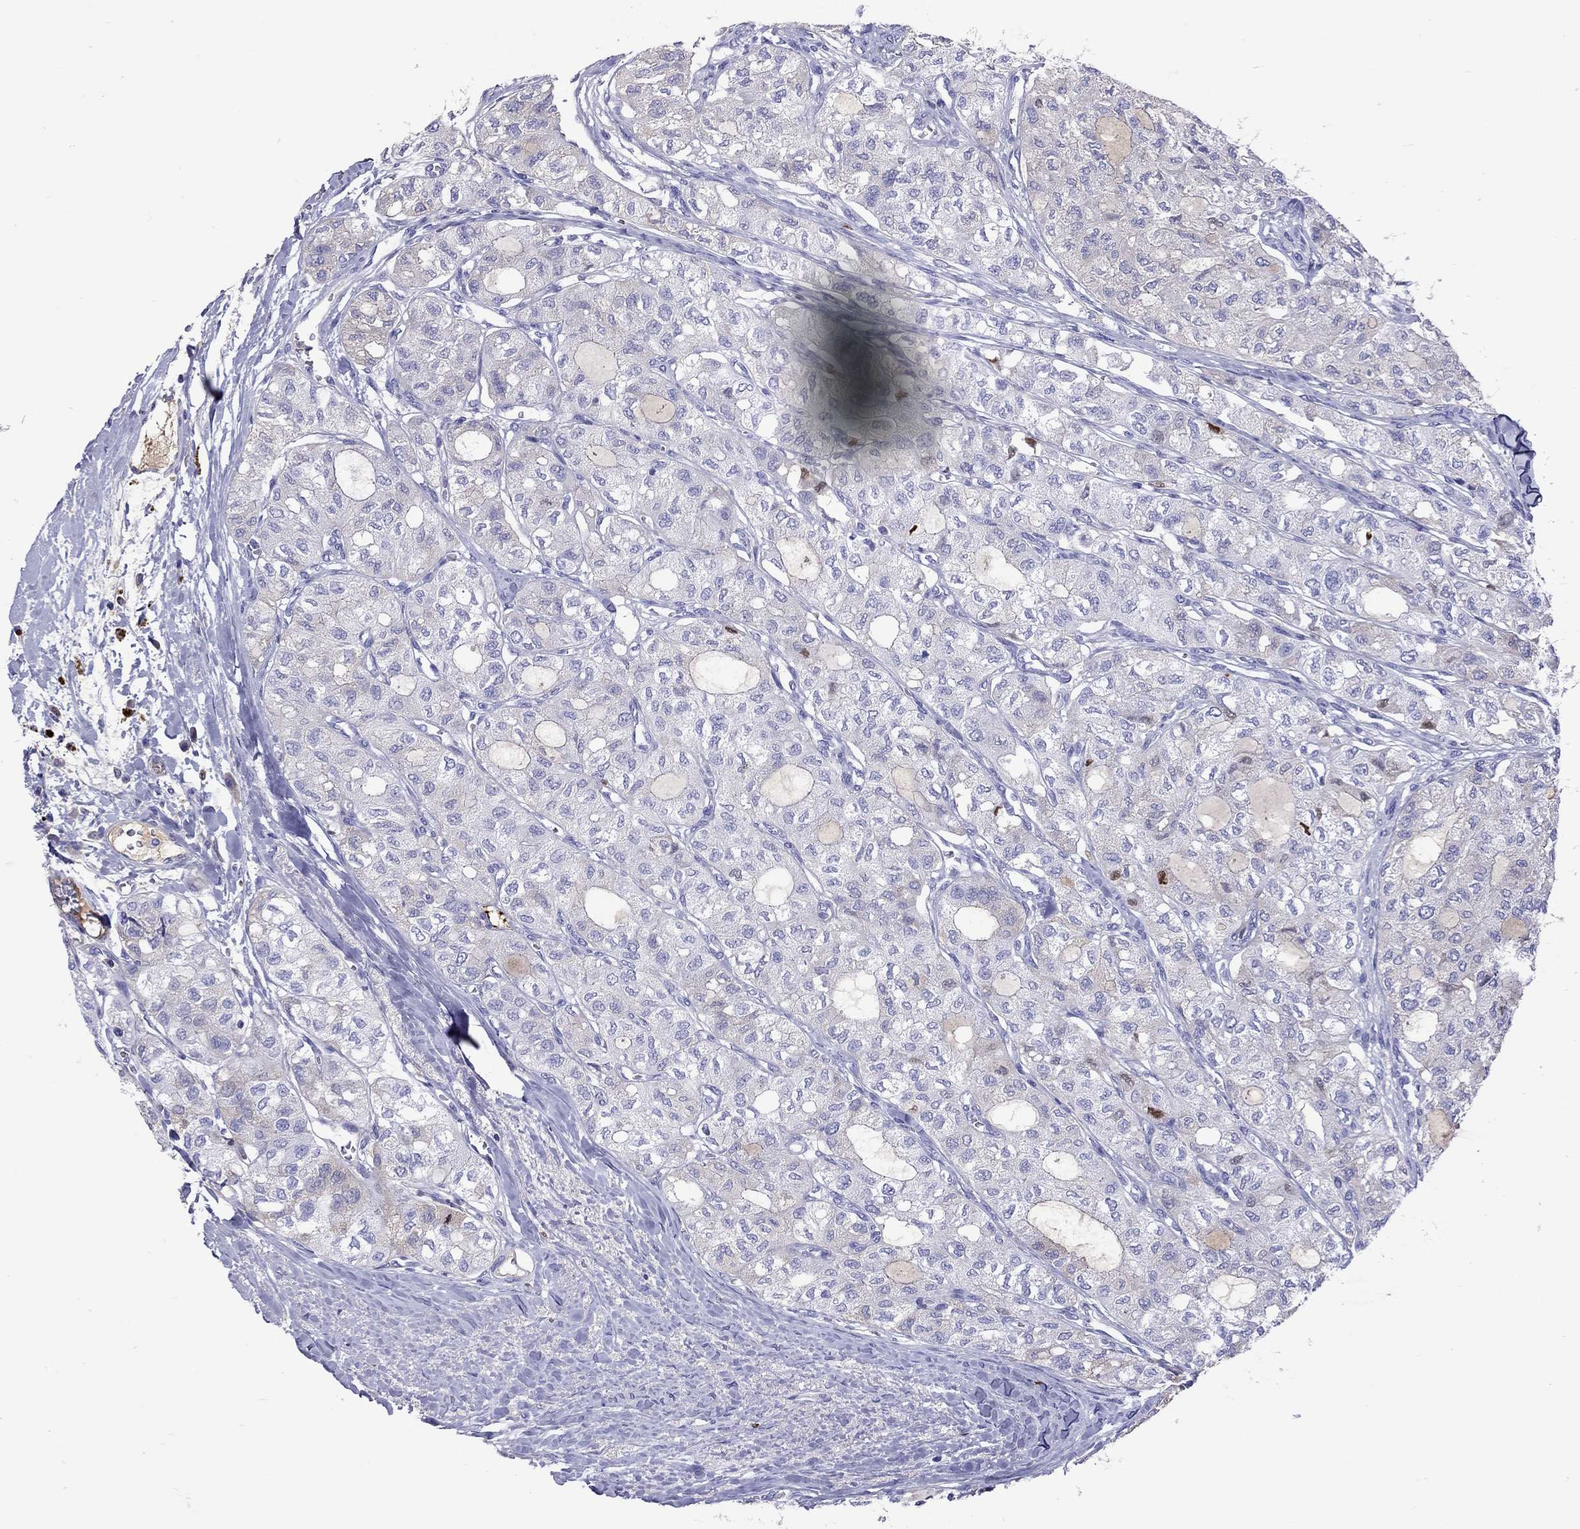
{"staining": {"intensity": "weak", "quantity": "<25%", "location": "cytoplasmic/membranous"}, "tissue": "thyroid cancer", "cell_type": "Tumor cells", "image_type": "cancer", "snomed": [{"axis": "morphology", "description": "Follicular adenoma carcinoma, NOS"}, {"axis": "topography", "description": "Thyroid gland"}], "caption": "Tumor cells are negative for brown protein staining in thyroid follicular adenoma carcinoma.", "gene": "SERPINA3", "patient": {"sex": "male", "age": 75}}